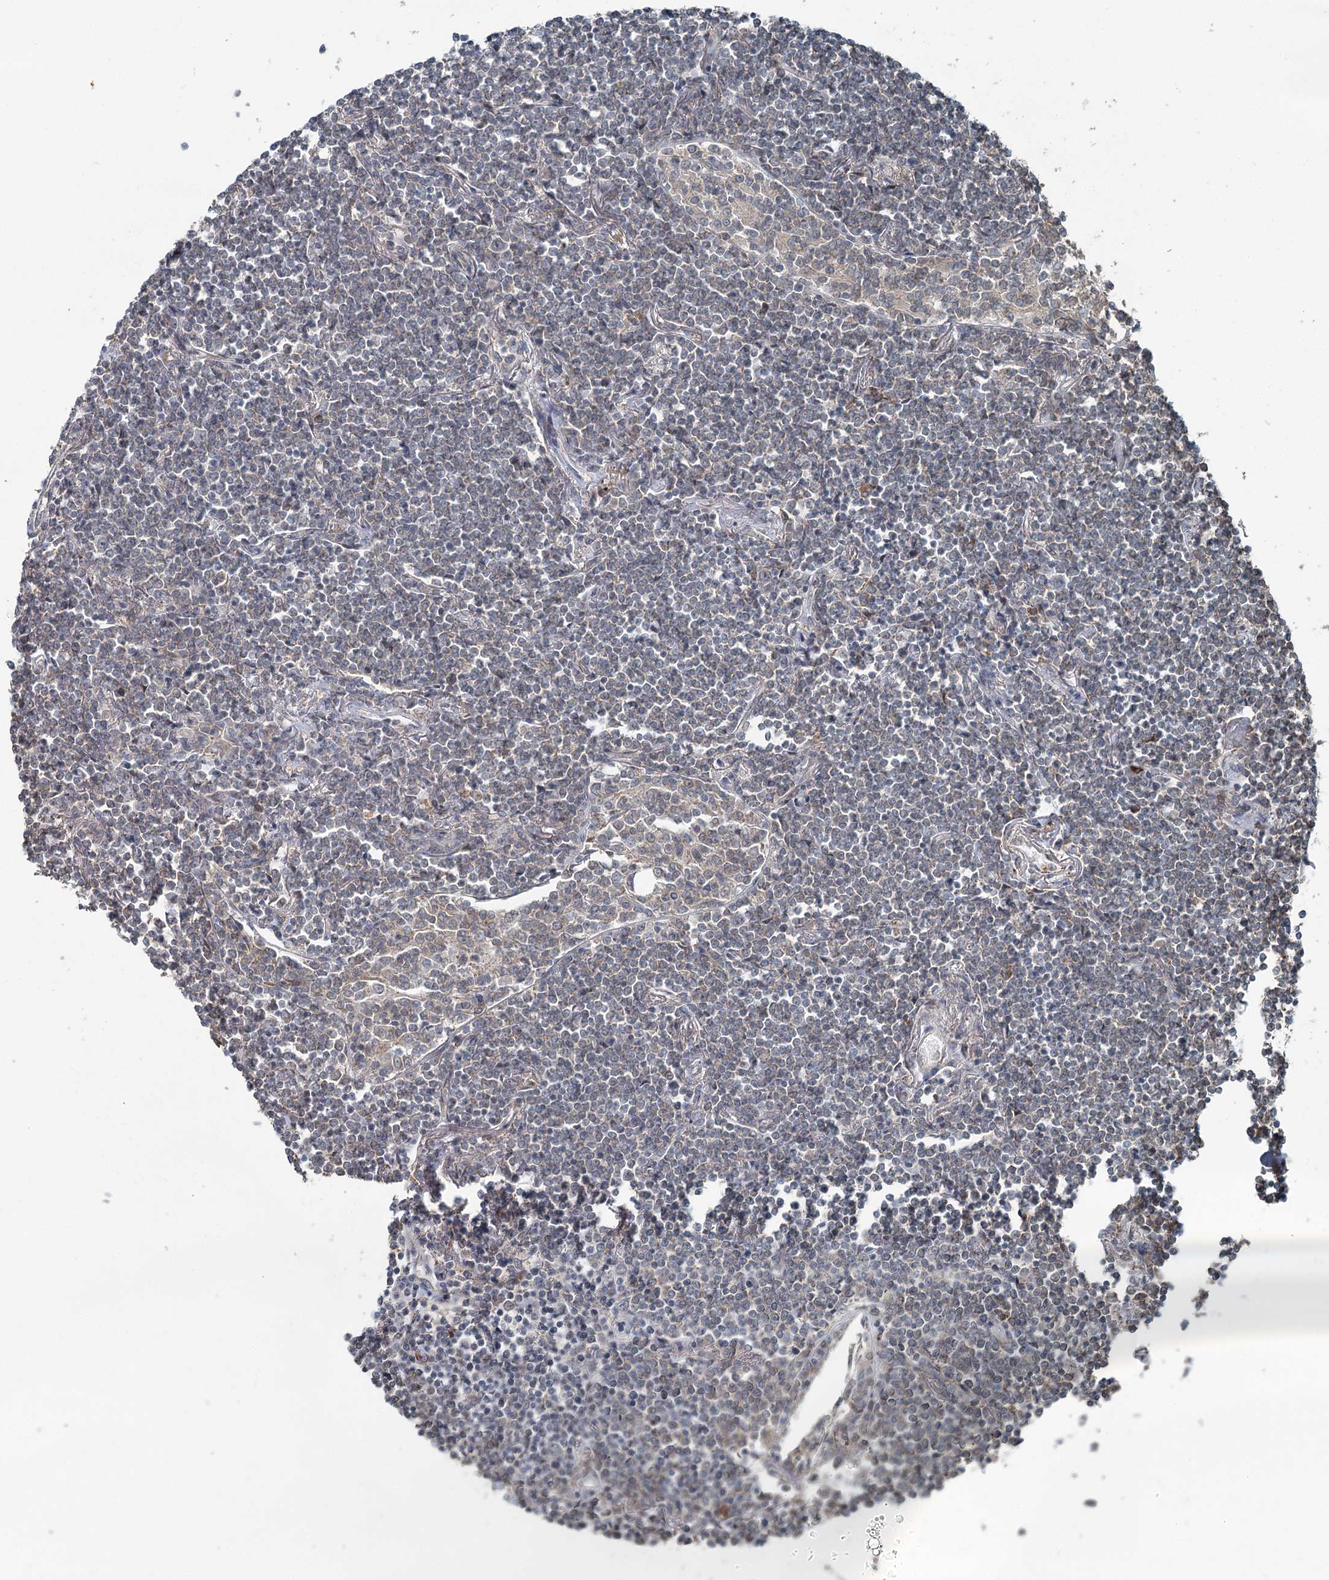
{"staining": {"intensity": "weak", "quantity": "<25%", "location": "cytoplasmic/membranous"}, "tissue": "lymphoma", "cell_type": "Tumor cells", "image_type": "cancer", "snomed": [{"axis": "morphology", "description": "Malignant lymphoma, non-Hodgkin's type, Low grade"}, {"axis": "topography", "description": "Lung"}], "caption": "There is no significant positivity in tumor cells of malignant lymphoma, non-Hodgkin's type (low-grade).", "gene": "SKIC3", "patient": {"sex": "female", "age": 71}}